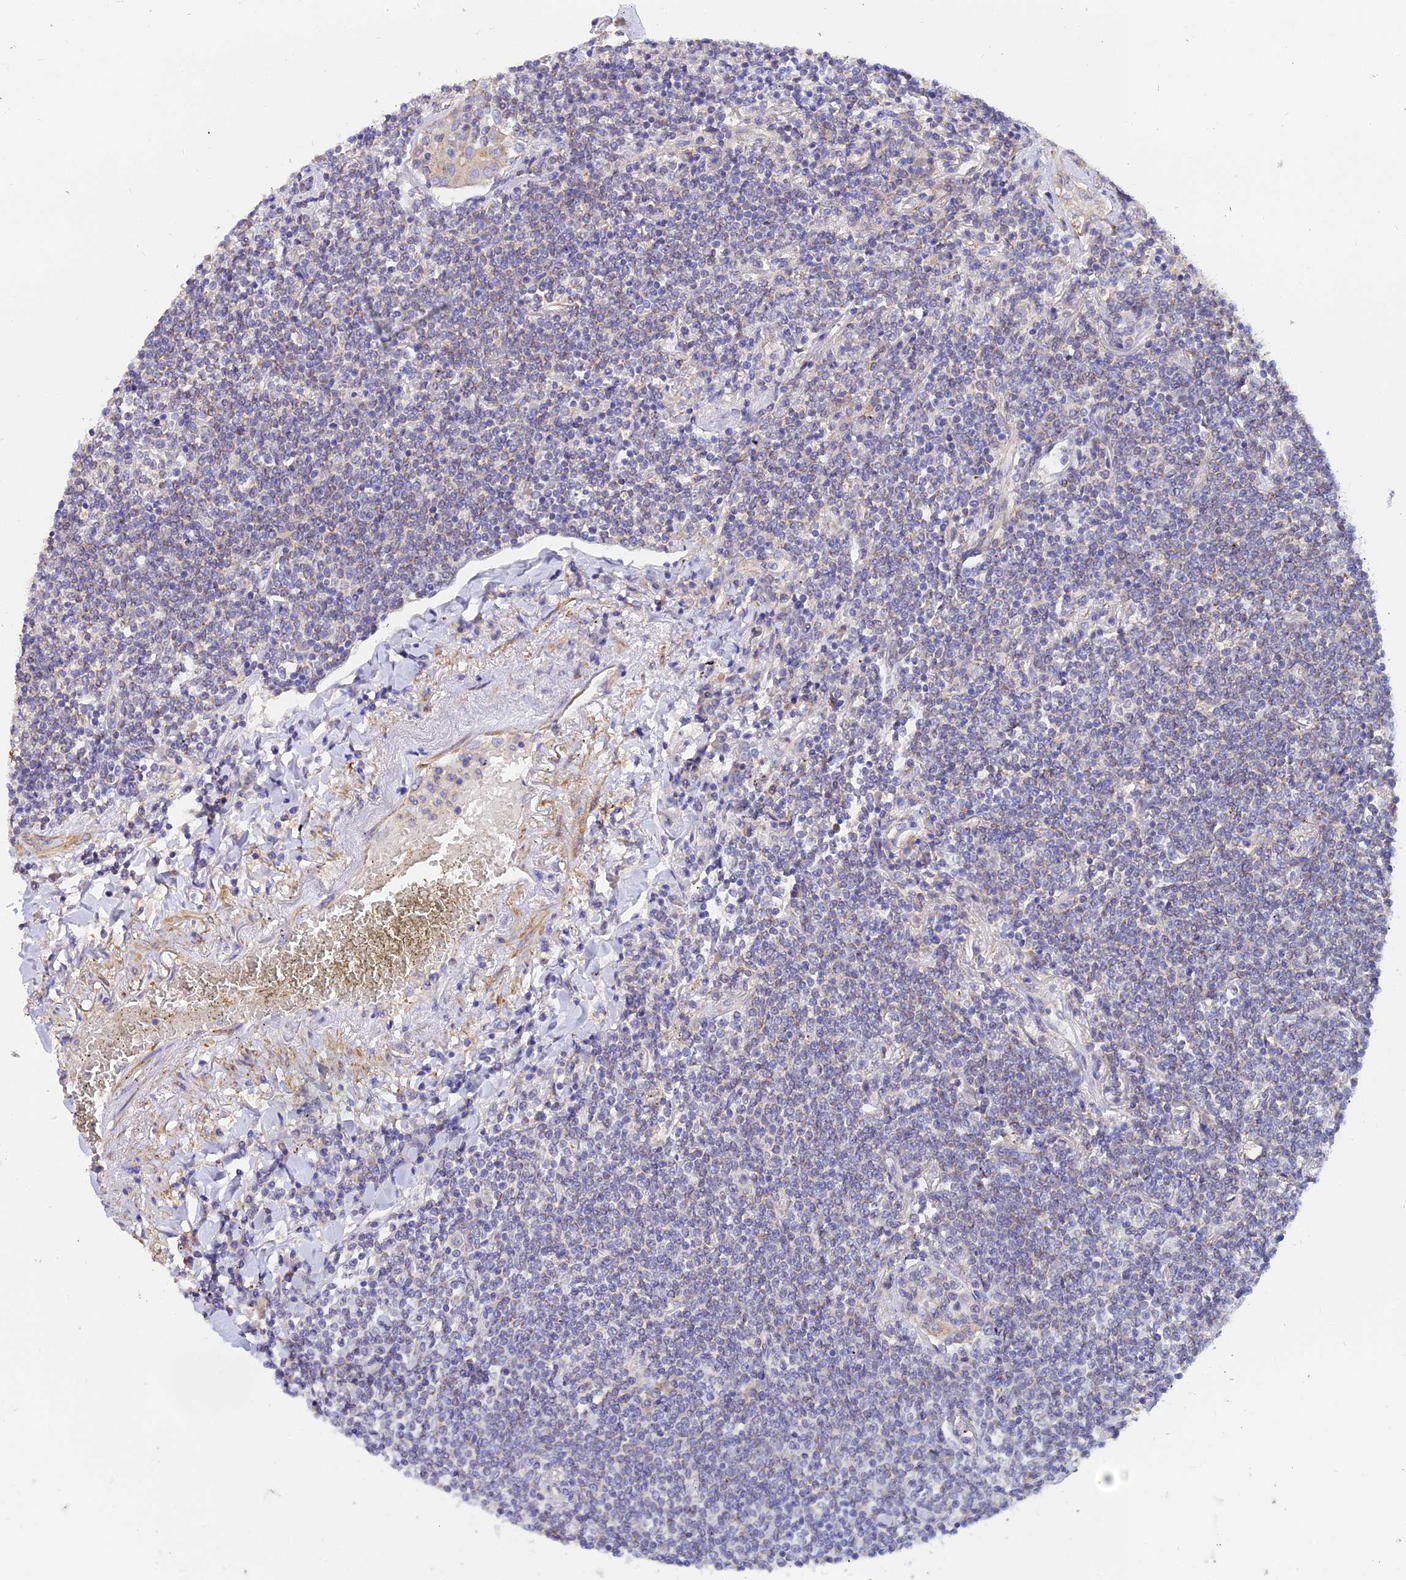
{"staining": {"intensity": "negative", "quantity": "none", "location": "none"}, "tissue": "lymphoma", "cell_type": "Tumor cells", "image_type": "cancer", "snomed": [{"axis": "morphology", "description": "Malignant lymphoma, non-Hodgkin's type, Low grade"}, {"axis": "topography", "description": "Lung"}], "caption": "Photomicrograph shows no protein staining in tumor cells of low-grade malignant lymphoma, non-Hodgkin's type tissue. (Stains: DAB immunohistochemistry (IHC) with hematoxylin counter stain, Microscopy: brightfield microscopy at high magnification).", "gene": "ACOT2", "patient": {"sex": "female", "age": 71}}